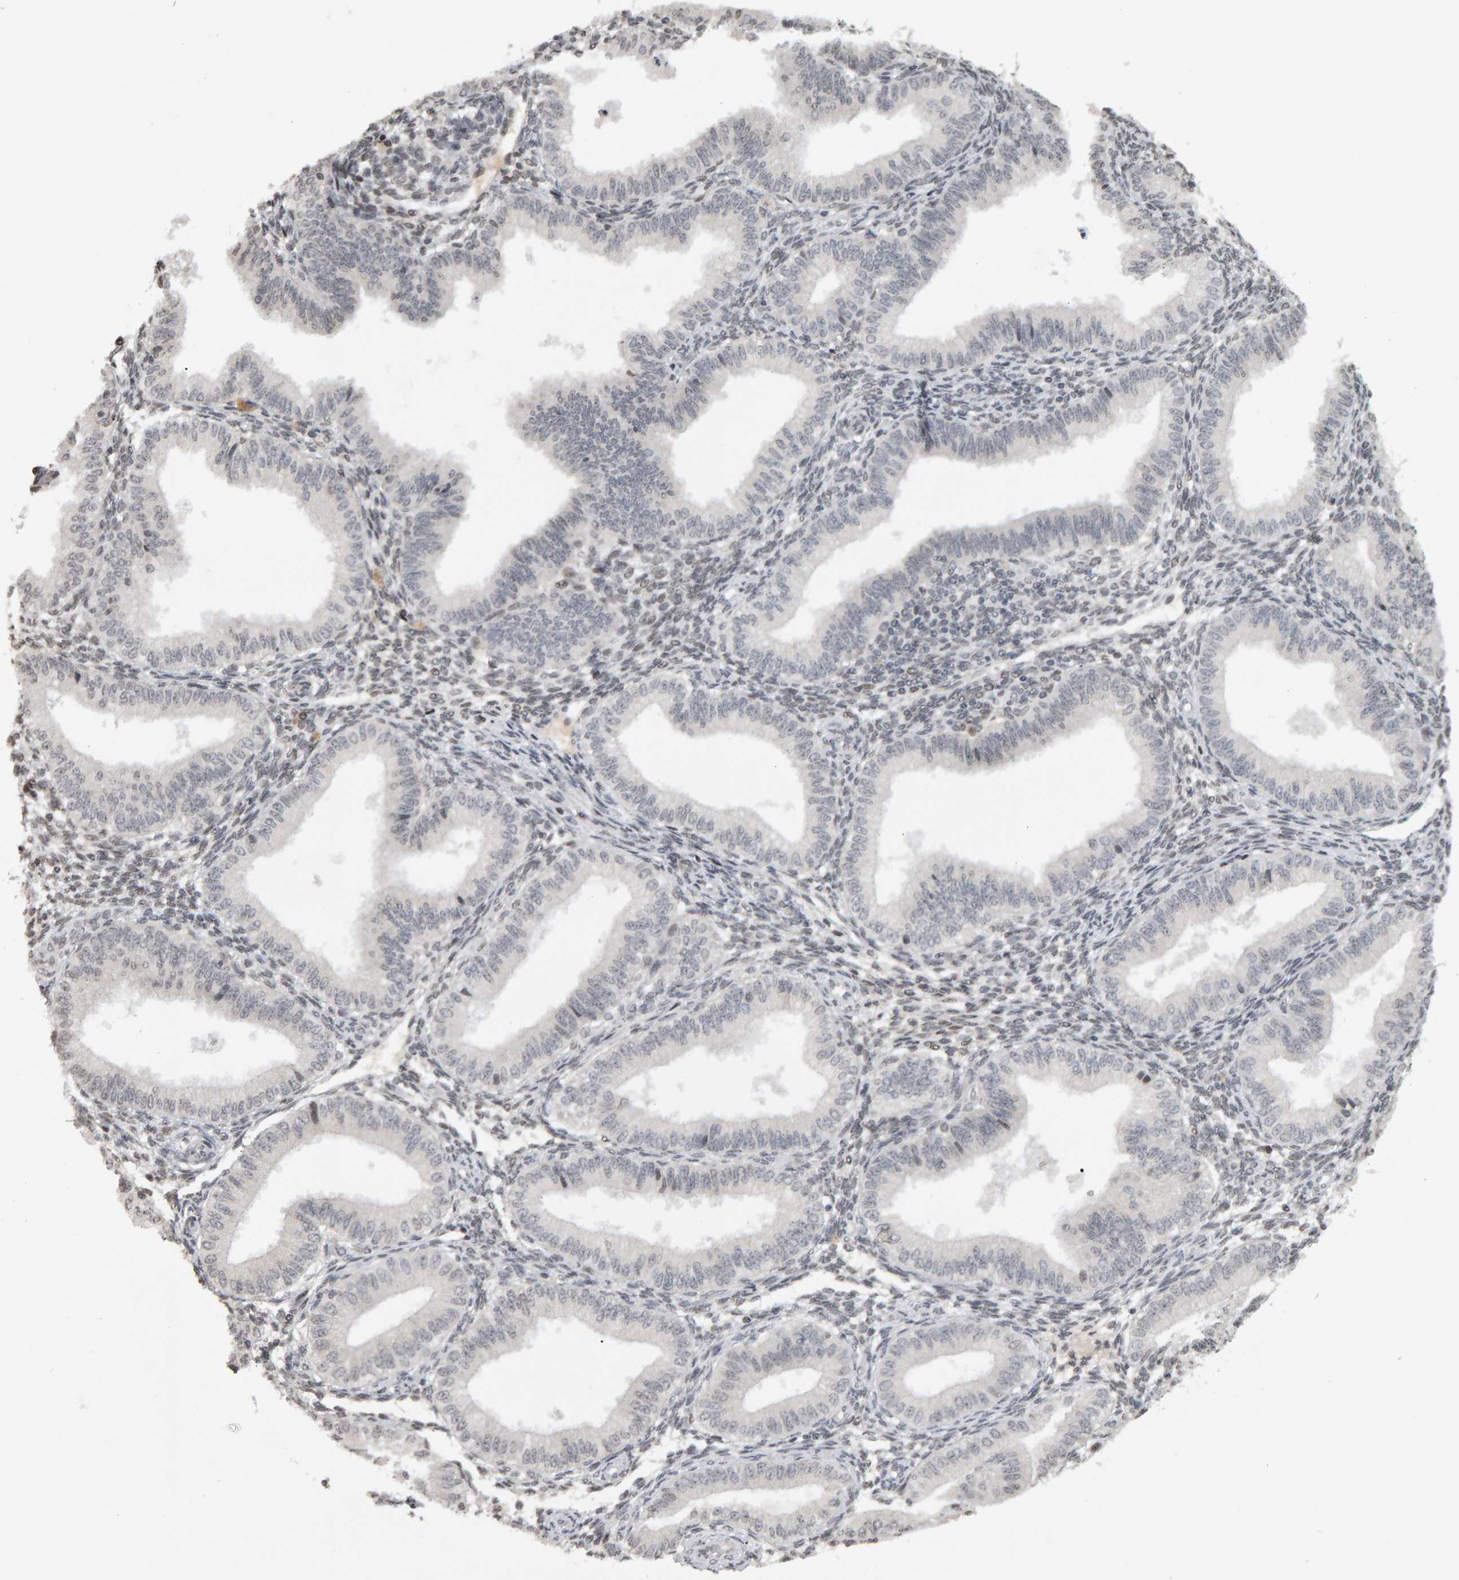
{"staining": {"intensity": "negative", "quantity": "none", "location": "none"}, "tissue": "endometrium", "cell_type": "Cells in endometrial stroma", "image_type": "normal", "snomed": [{"axis": "morphology", "description": "Normal tissue, NOS"}, {"axis": "topography", "description": "Endometrium"}], "caption": "Micrograph shows no protein expression in cells in endometrial stroma of normal endometrium.", "gene": "TRAM1", "patient": {"sex": "female", "age": 39}}